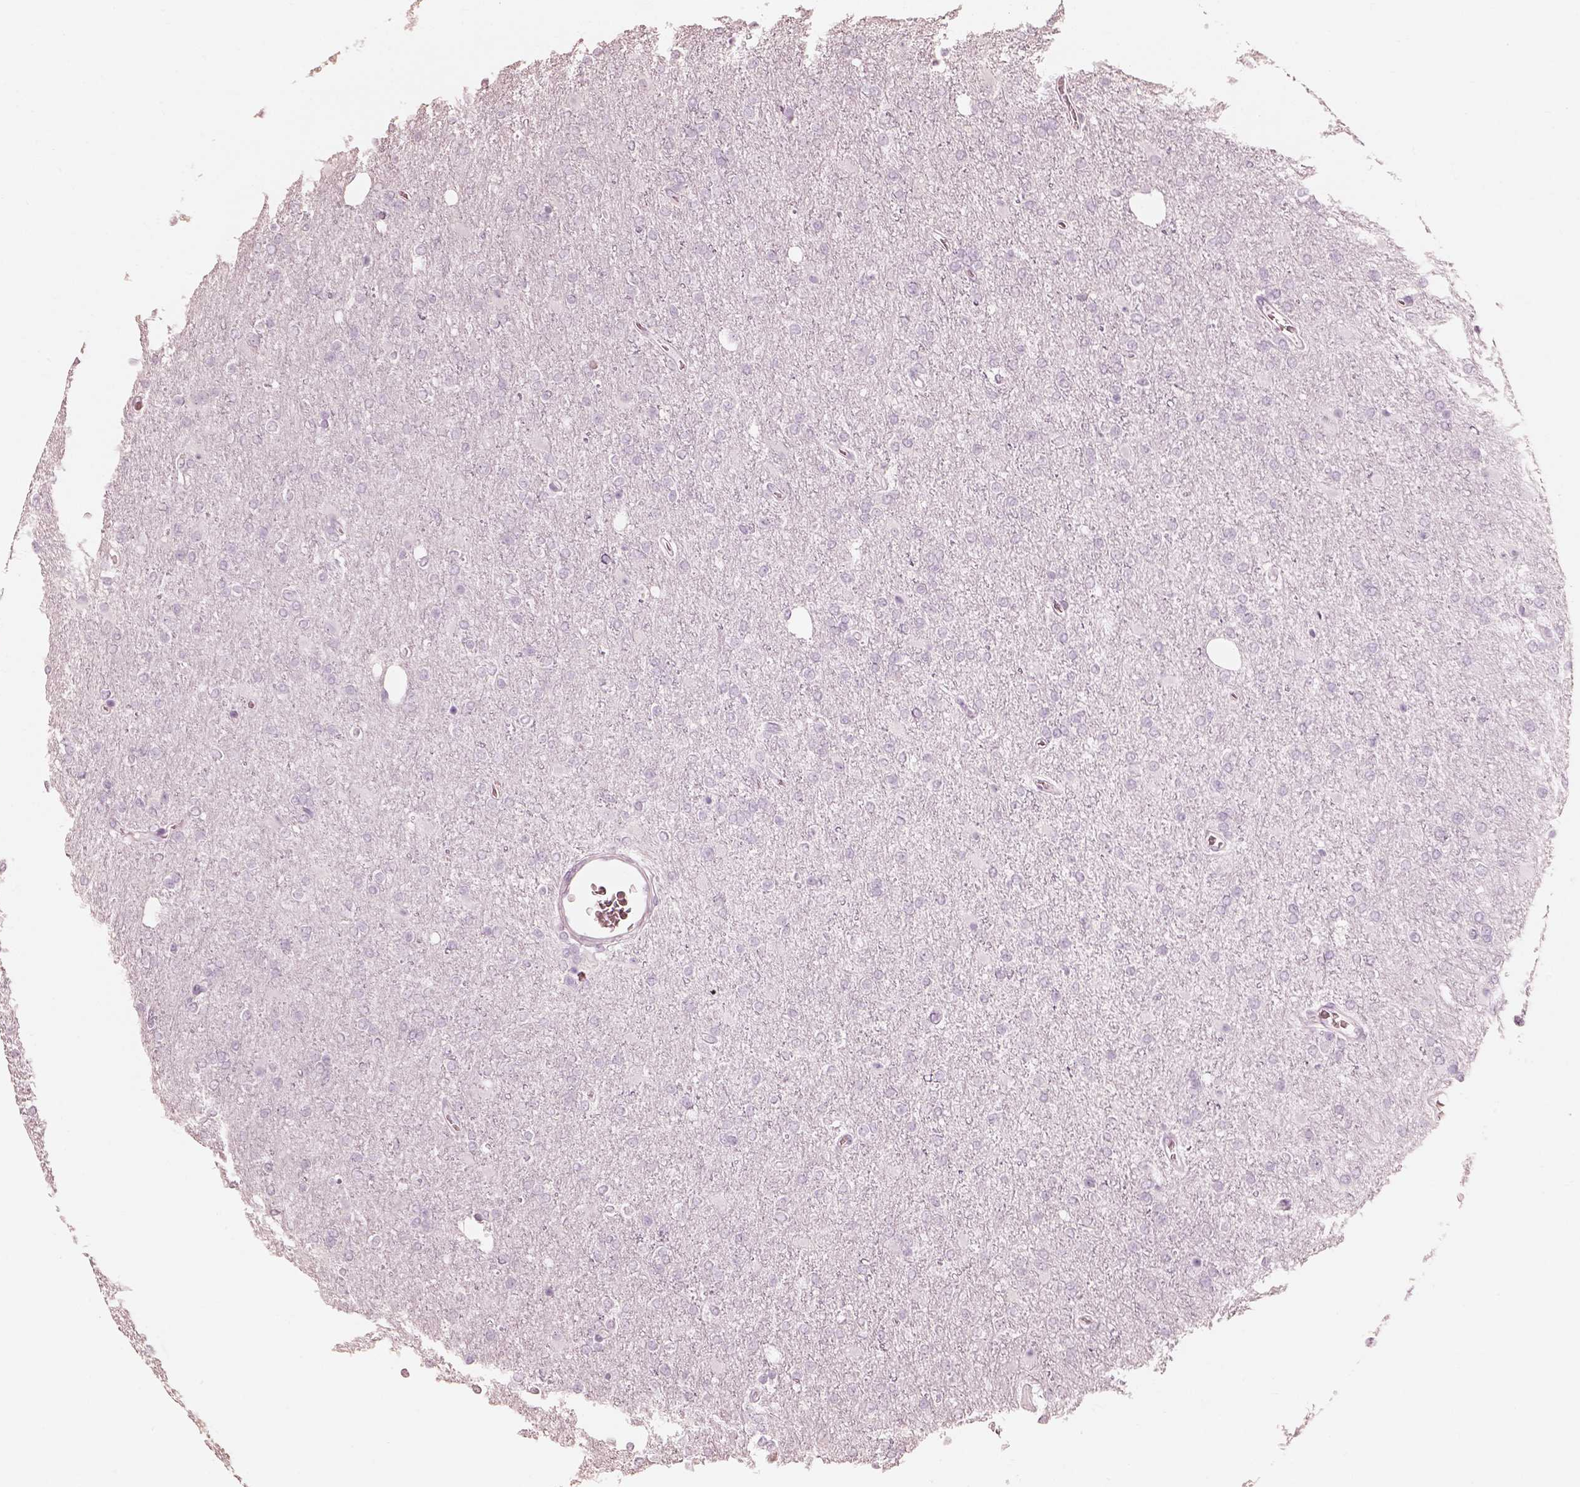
{"staining": {"intensity": "negative", "quantity": "none", "location": "none"}, "tissue": "glioma", "cell_type": "Tumor cells", "image_type": "cancer", "snomed": [{"axis": "morphology", "description": "Glioma, malignant, High grade"}, {"axis": "topography", "description": "Cerebral cortex"}], "caption": "This is an immunohistochemistry (IHC) image of human glioma. There is no expression in tumor cells.", "gene": "WLS", "patient": {"sex": "male", "age": 70}}